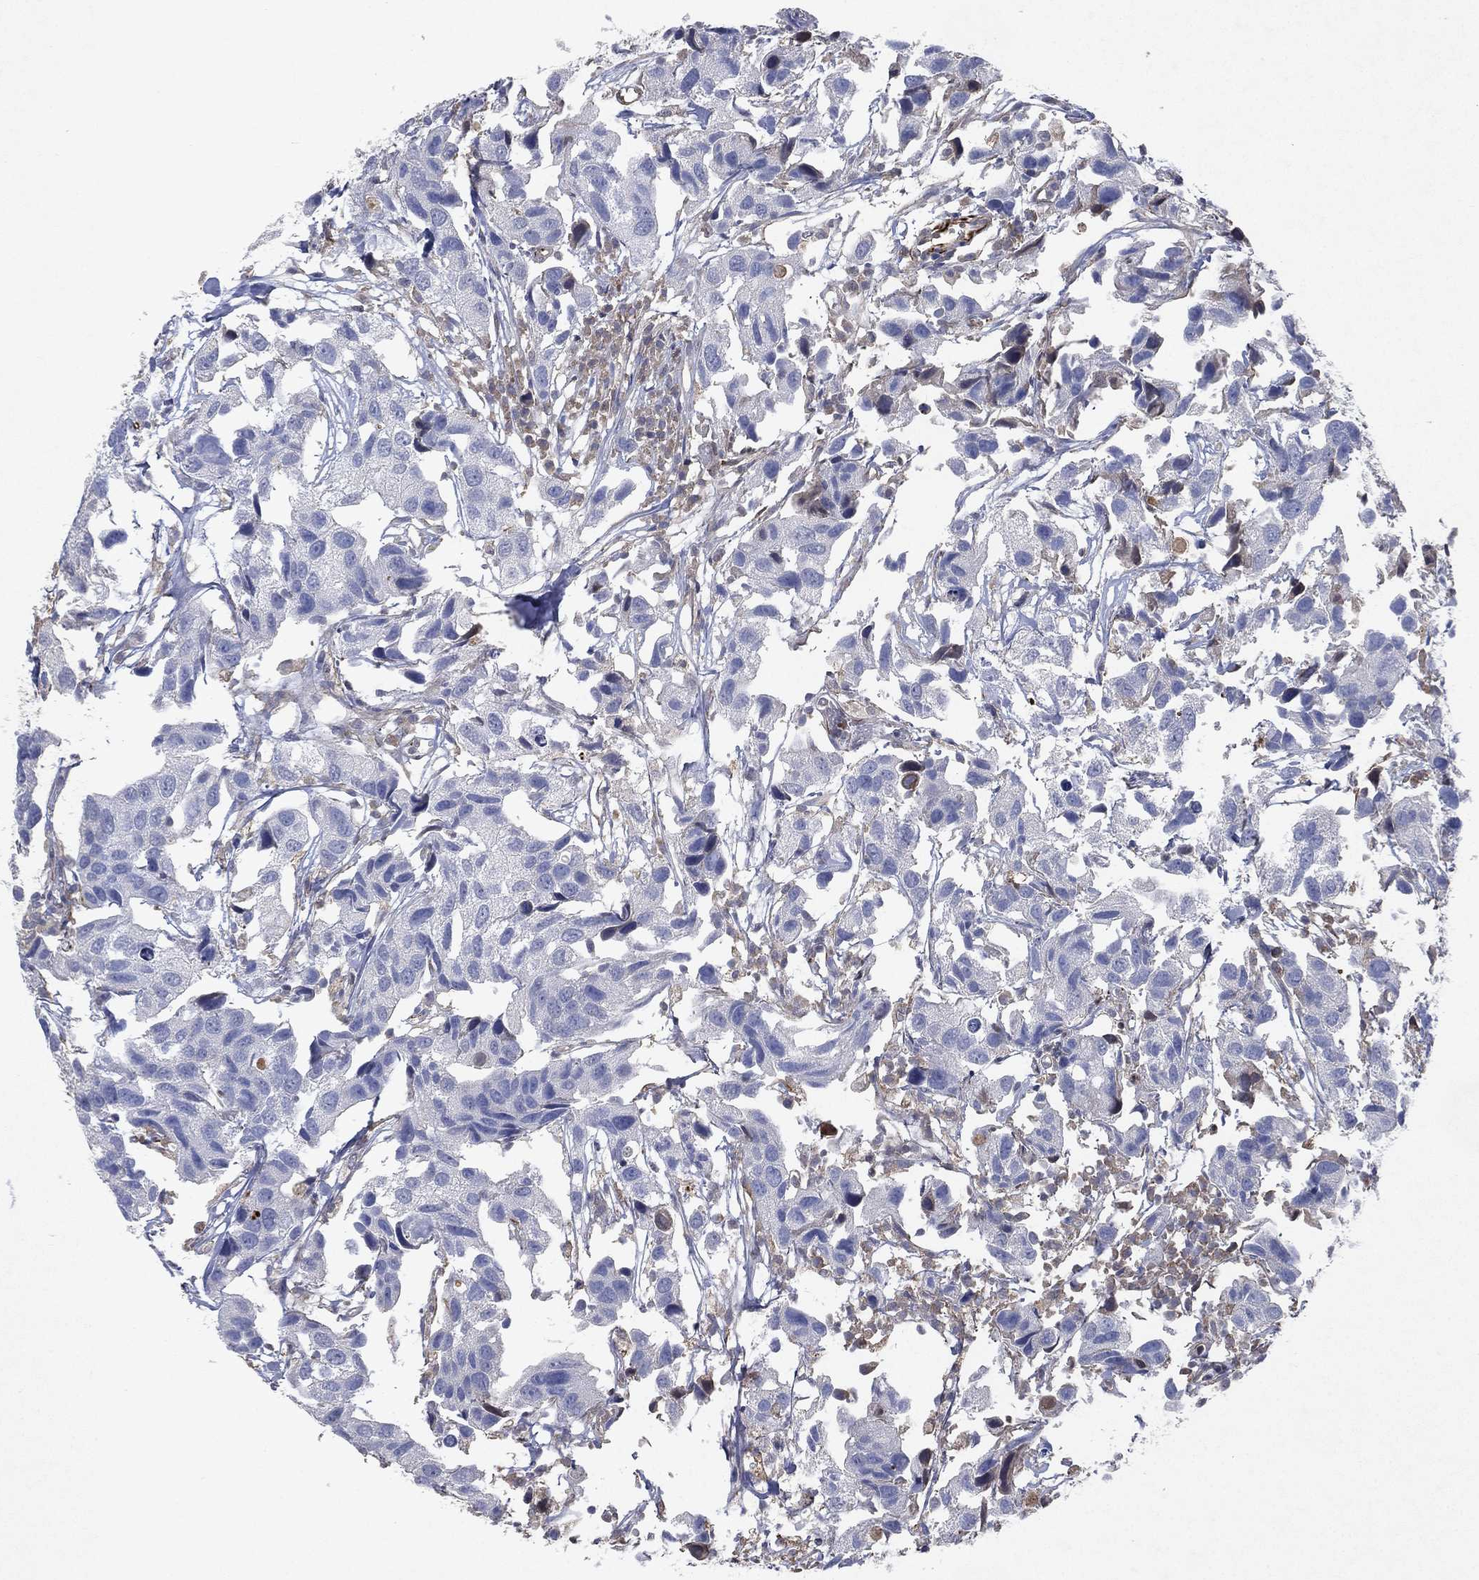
{"staining": {"intensity": "negative", "quantity": "none", "location": "none"}, "tissue": "urothelial cancer", "cell_type": "Tumor cells", "image_type": "cancer", "snomed": [{"axis": "morphology", "description": "Urothelial carcinoma, High grade"}, {"axis": "topography", "description": "Urinary bladder"}], "caption": "This micrograph is of urothelial cancer stained with immunohistochemistry (IHC) to label a protein in brown with the nuclei are counter-stained blue. There is no expression in tumor cells.", "gene": "FLI1", "patient": {"sex": "male", "age": 79}}